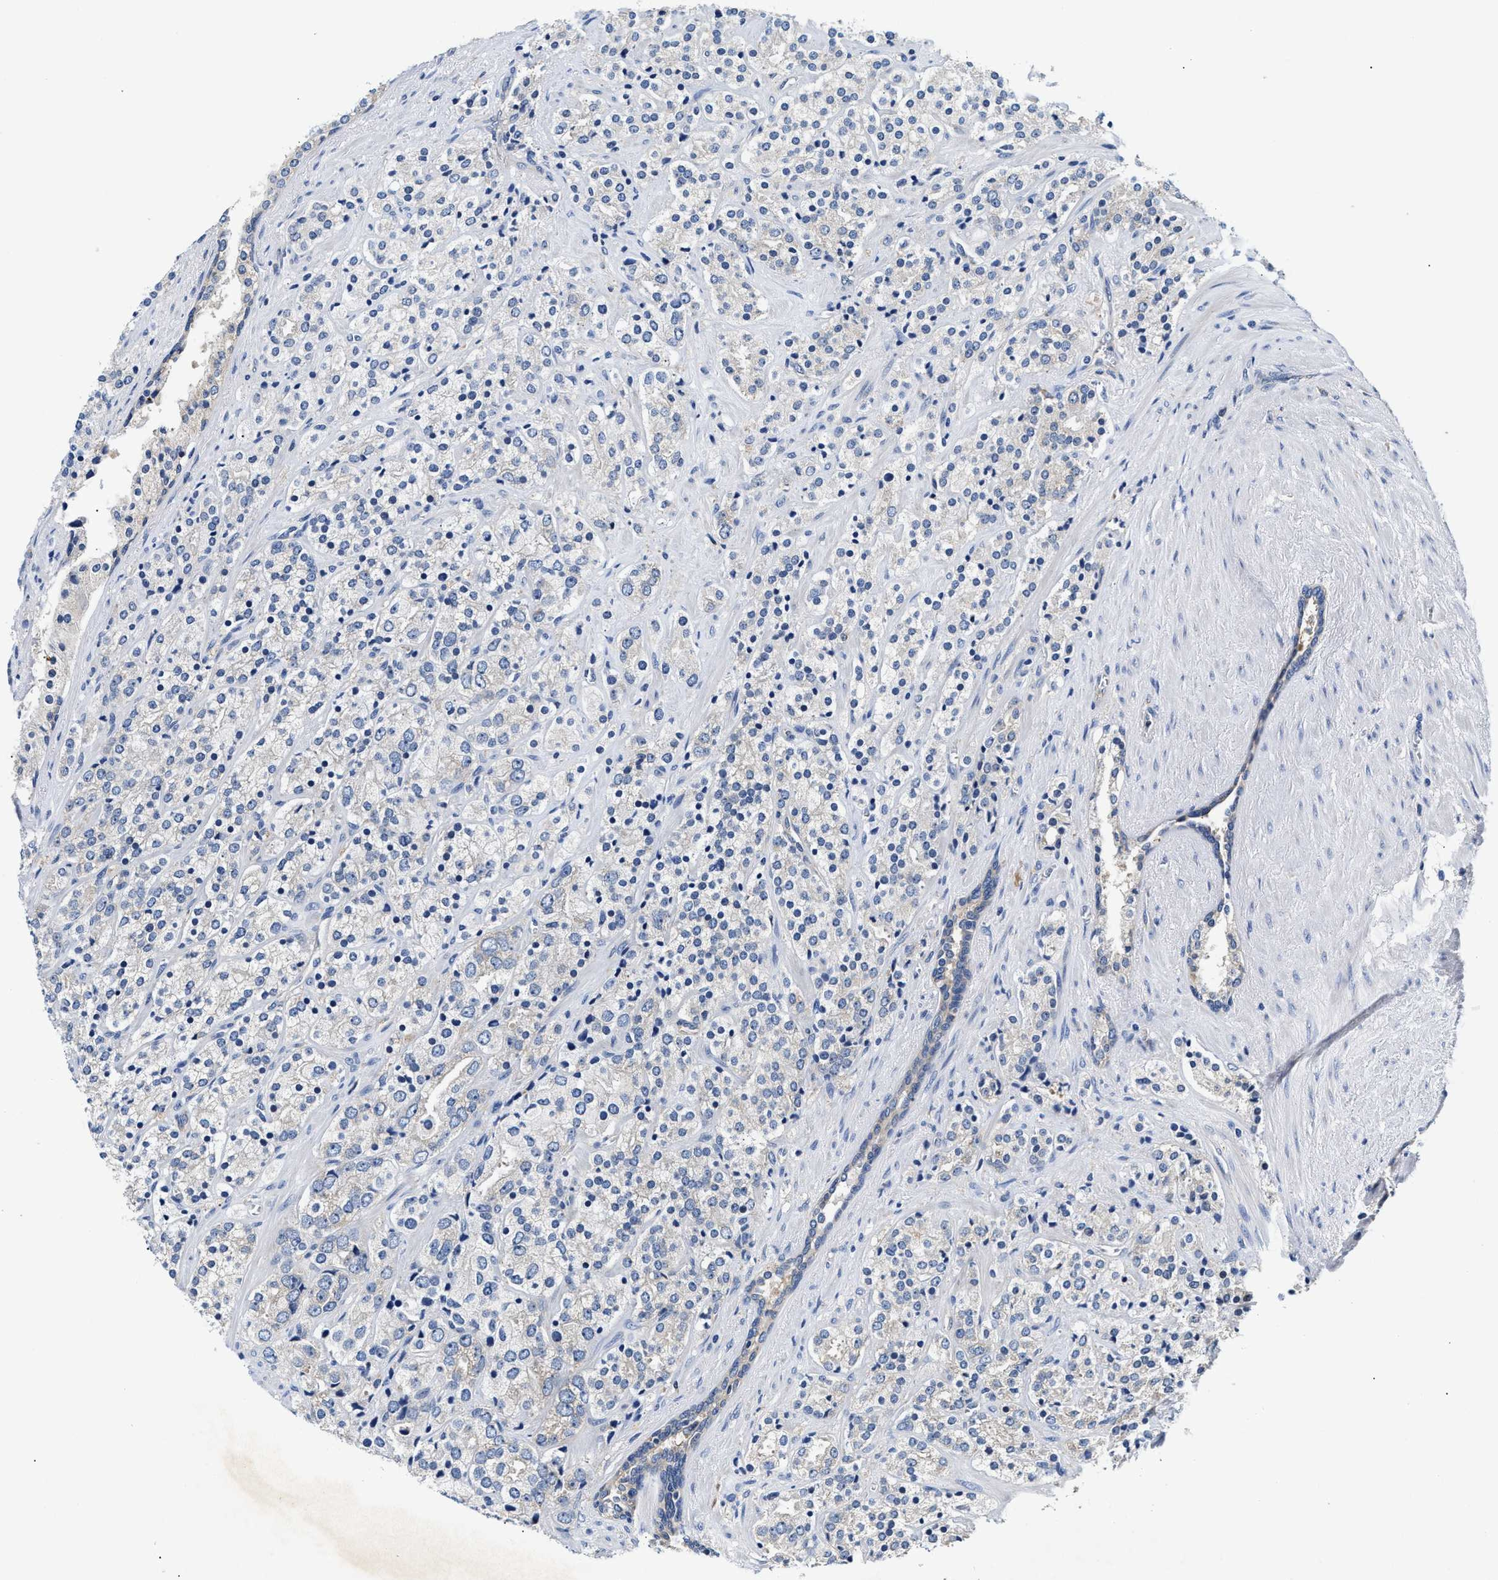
{"staining": {"intensity": "negative", "quantity": "none", "location": "none"}, "tissue": "prostate cancer", "cell_type": "Tumor cells", "image_type": "cancer", "snomed": [{"axis": "morphology", "description": "Adenocarcinoma, High grade"}, {"axis": "topography", "description": "Prostate"}], "caption": "Immunohistochemistry image of human prostate cancer (adenocarcinoma (high-grade)) stained for a protein (brown), which exhibits no staining in tumor cells.", "gene": "FAM185A", "patient": {"sex": "male", "age": 71}}